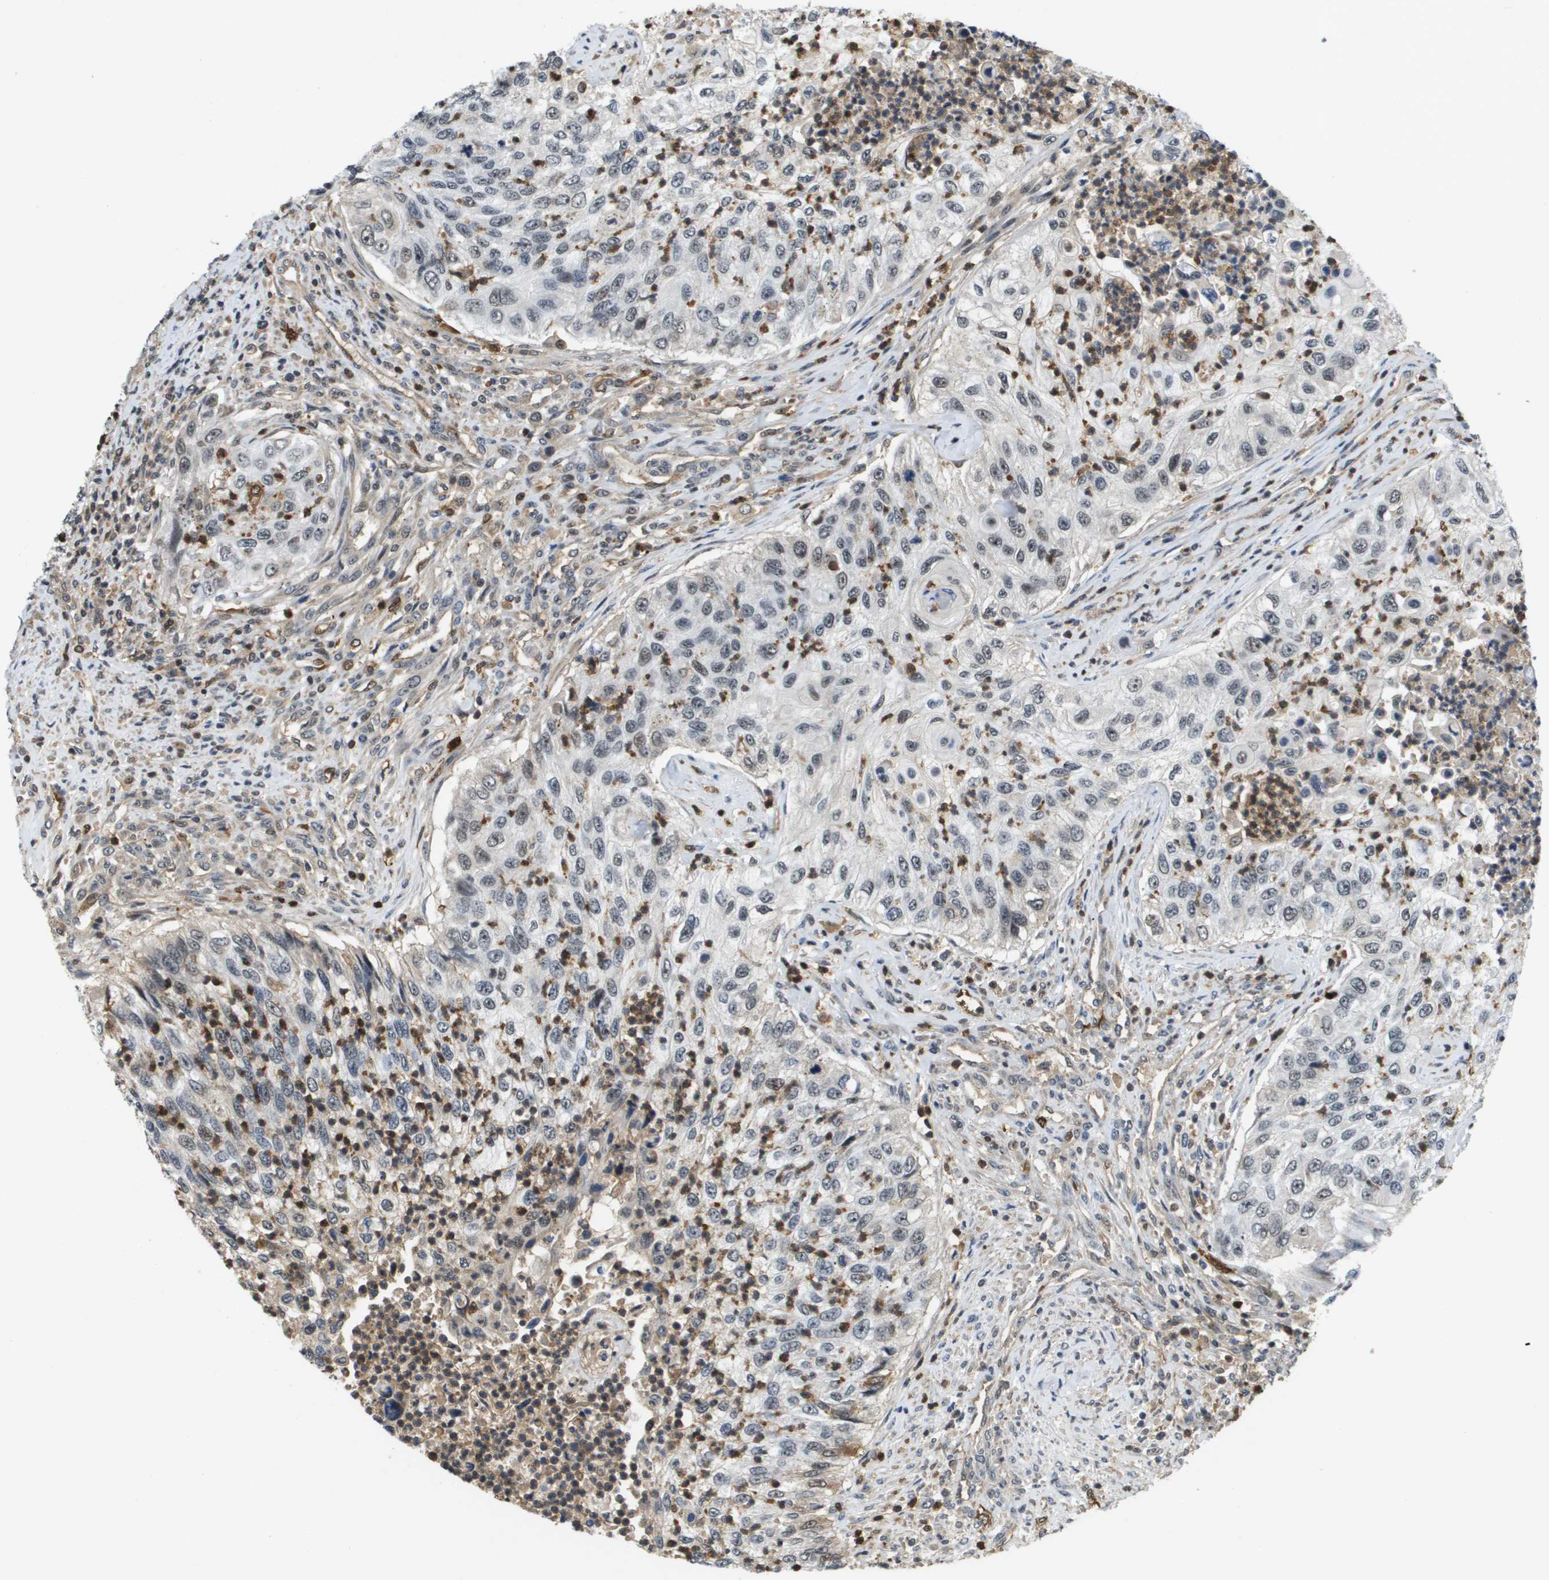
{"staining": {"intensity": "weak", "quantity": "<25%", "location": "nuclear"}, "tissue": "urothelial cancer", "cell_type": "Tumor cells", "image_type": "cancer", "snomed": [{"axis": "morphology", "description": "Urothelial carcinoma, High grade"}, {"axis": "topography", "description": "Urinary bladder"}], "caption": "This image is of urothelial cancer stained with IHC to label a protein in brown with the nuclei are counter-stained blue. There is no positivity in tumor cells.", "gene": "EP400", "patient": {"sex": "female", "age": 60}}